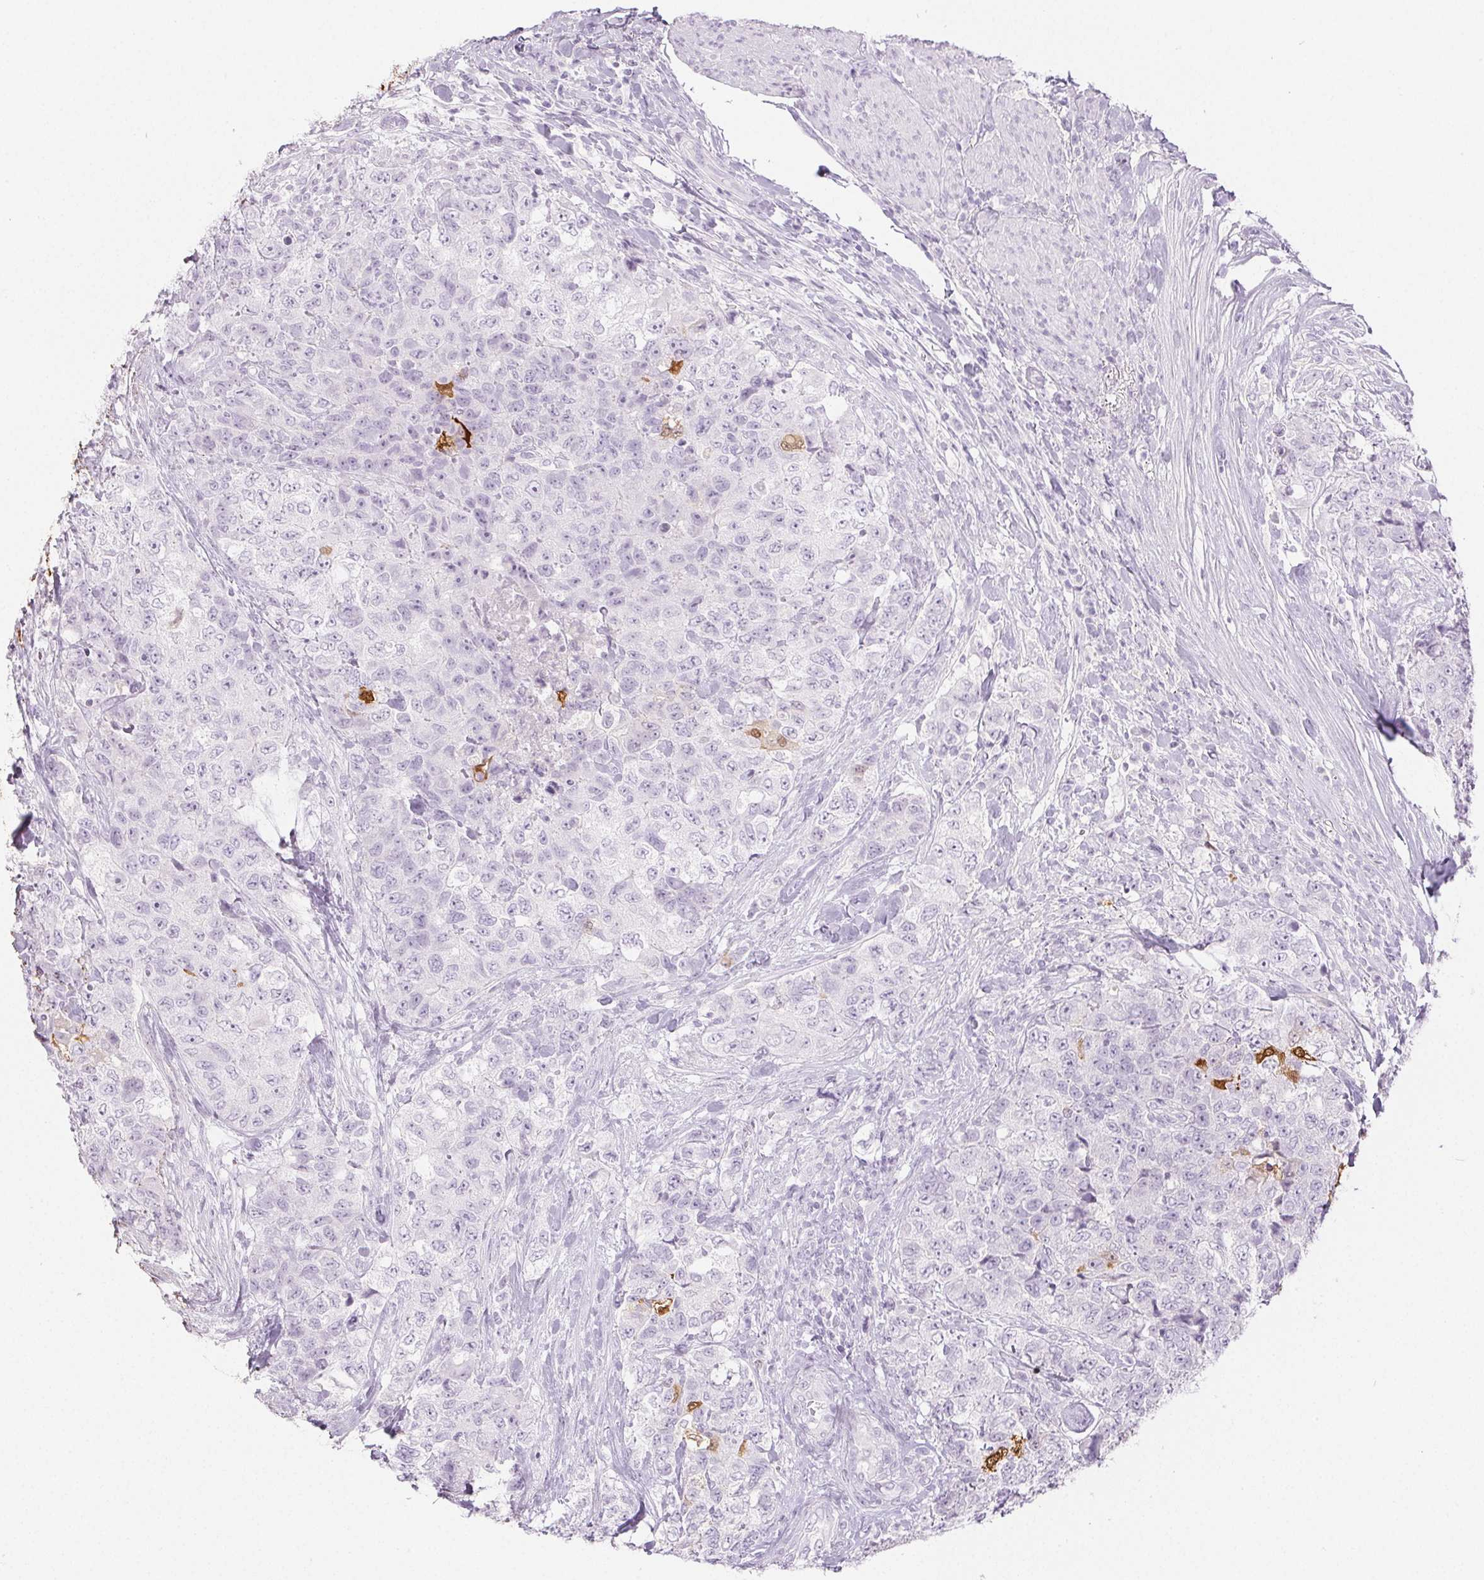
{"staining": {"intensity": "negative", "quantity": "none", "location": "none"}, "tissue": "urothelial cancer", "cell_type": "Tumor cells", "image_type": "cancer", "snomed": [{"axis": "morphology", "description": "Urothelial carcinoma, High grade"}, {"axis": "topography", "description": "Urinary bladder"}], "caption": "Immunohistochemistry (IHC) of human high-grade urothelial carcinoma displays no staining in tumor cells.", "gene": "SPRR3", "patient": {"sex": "female", "age": 78}}